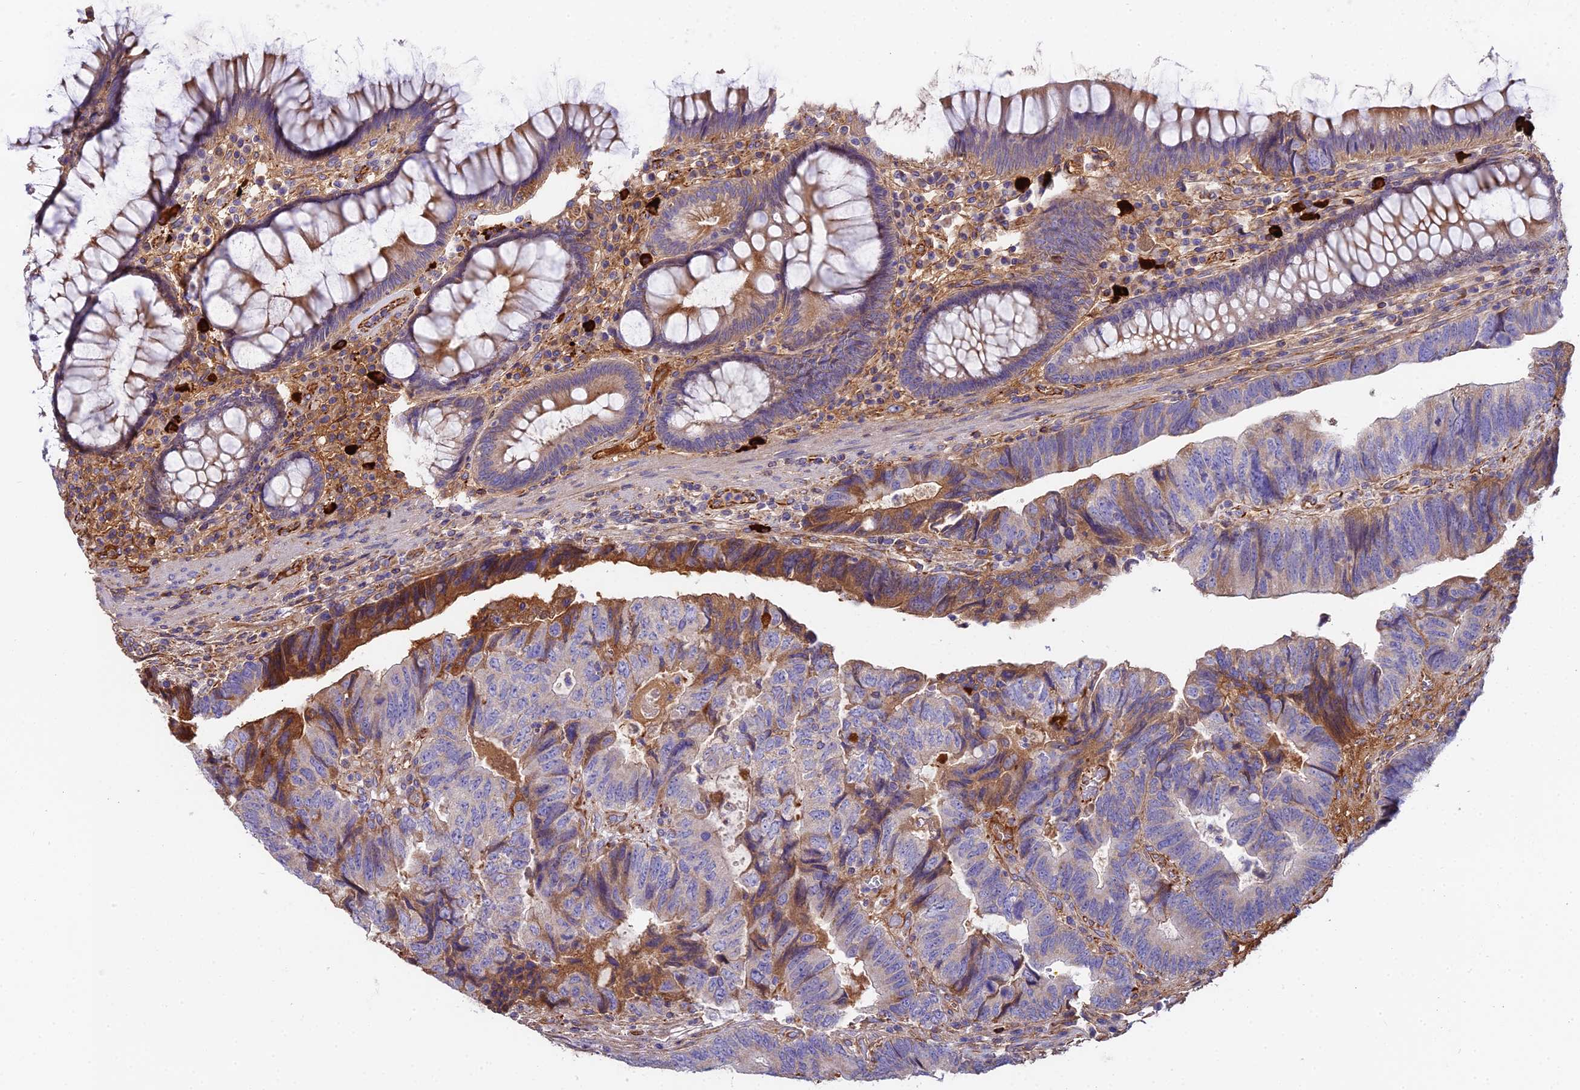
{"staining": {"intensity": "strong", "quantity": "<25%", "location": "cytoplasmic/membranous"}, "tissue": "colorectal cancer", "cell_type": "Tumor cells", "image_type": "cancer", "snomed": [{"axis": "morphology", "description": "Adenocarcinoma, NOS"}, {"axis": "topography", "description": "Colon"}], "caption": "This is a photomicrograph of immunohistochemistry (IHC) staining of colorectal adenocarcinoma, which shows strong positivity in the cytoplasmic/membranous of tumor cells.", "gene": "BEX4", "patient": {"sex": "female", "age": 67}}